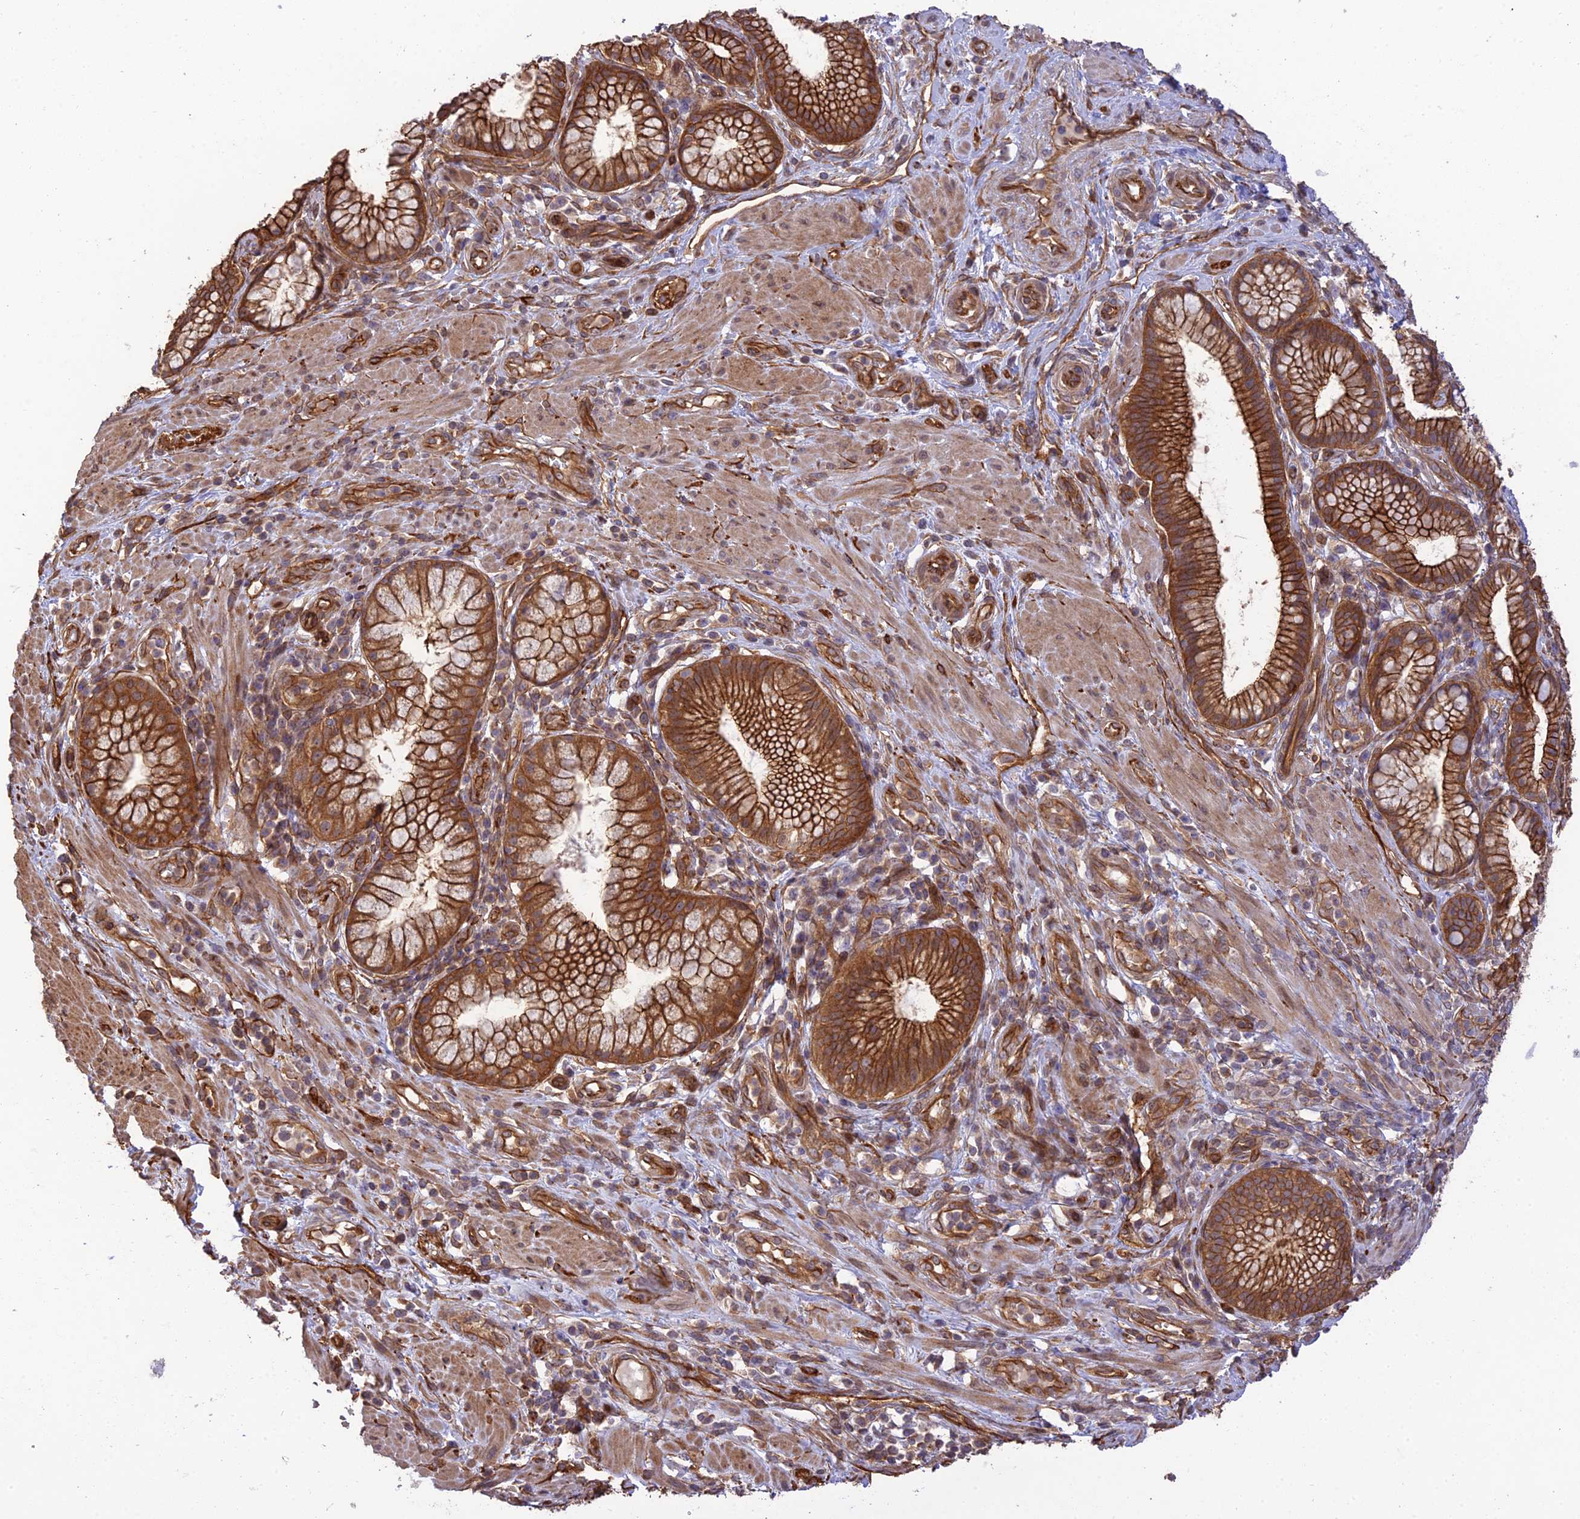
{"staining": {"intensity": "strong", "quantity": ">75%", "location": "cytoplasmic/membranous"}, "tissue": "pancreatic cancer", "cell_type": "Tumor cells", "image_type": "cancer", "snomed": [{"axis": "morphology", "description": "Adenocarcinoma, NOS"}, {"axis": "topography", "description": "Pancreas"}], "caption": "There is high levels of strong cytoplasmic/membranous positivity in tumor cells of adenocarcinoma (pancreatic), as demonstrated by immunohistochemical staining (brown color).", "gene": "HOMER2", "patient": {"sex": "male", "age": 72}}